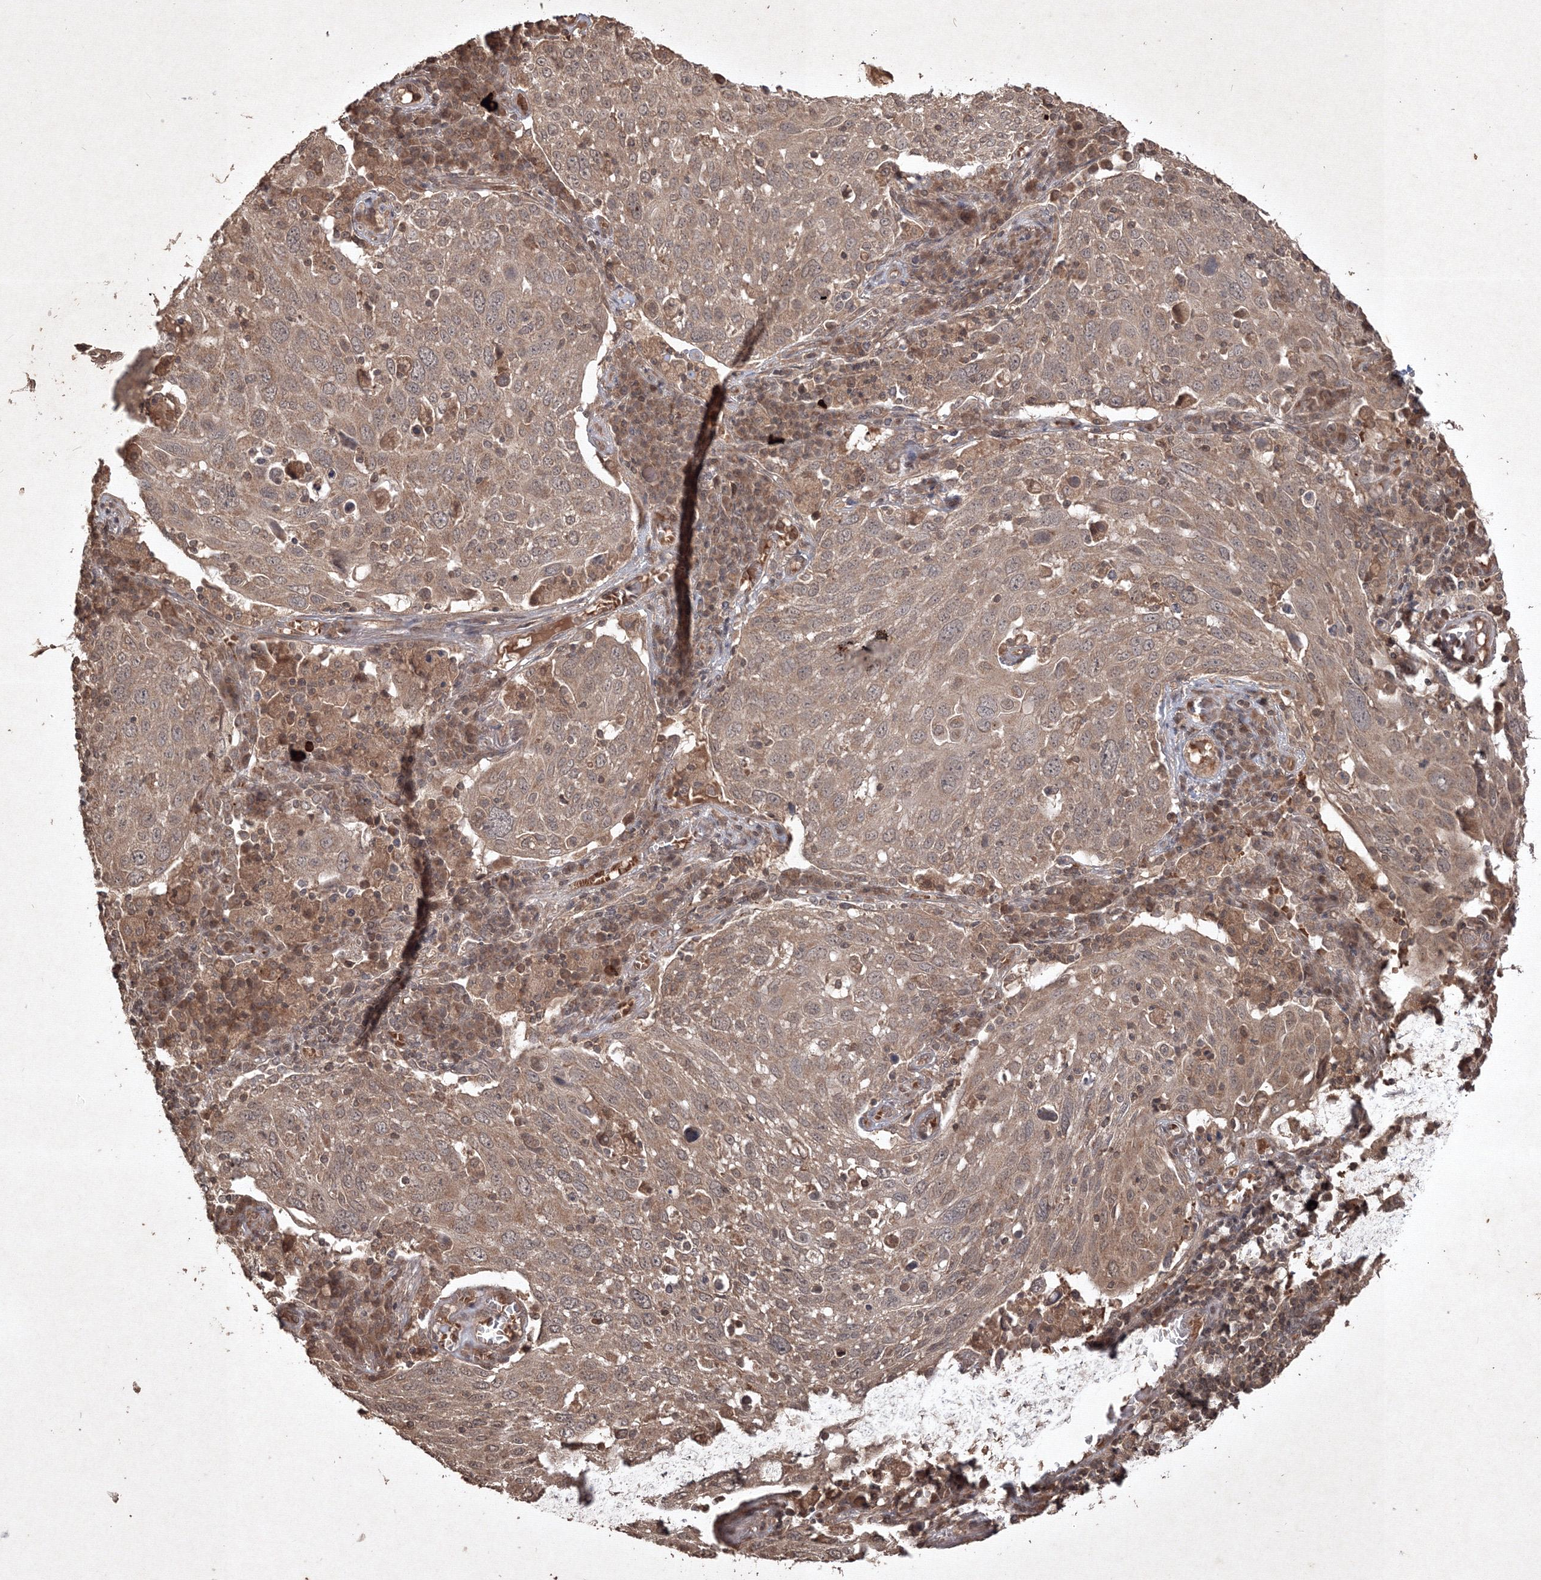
{"staining": {"intensity": "weak", "quantity": ">75%", "location": "cytoplasmic/membranous,nuclear"}, "tissue": "lung cancer", "cell_type": "Tumor cells", "image_type": "cancer", "snomed": [{"axis": "morphology", "description": "Squamous cell carcinoma, NOS"}, {"axis": "topography", "description": "Lung"}], "caption": "Brown immunohistochemical staining in squamous cell carcinoma (lung) displays weak cytoplasmic/membranous and nuclear positivity in about >75% of tumor cells.", "gene": "PELI3", "patient": {"sex": "male", "age": 65}}